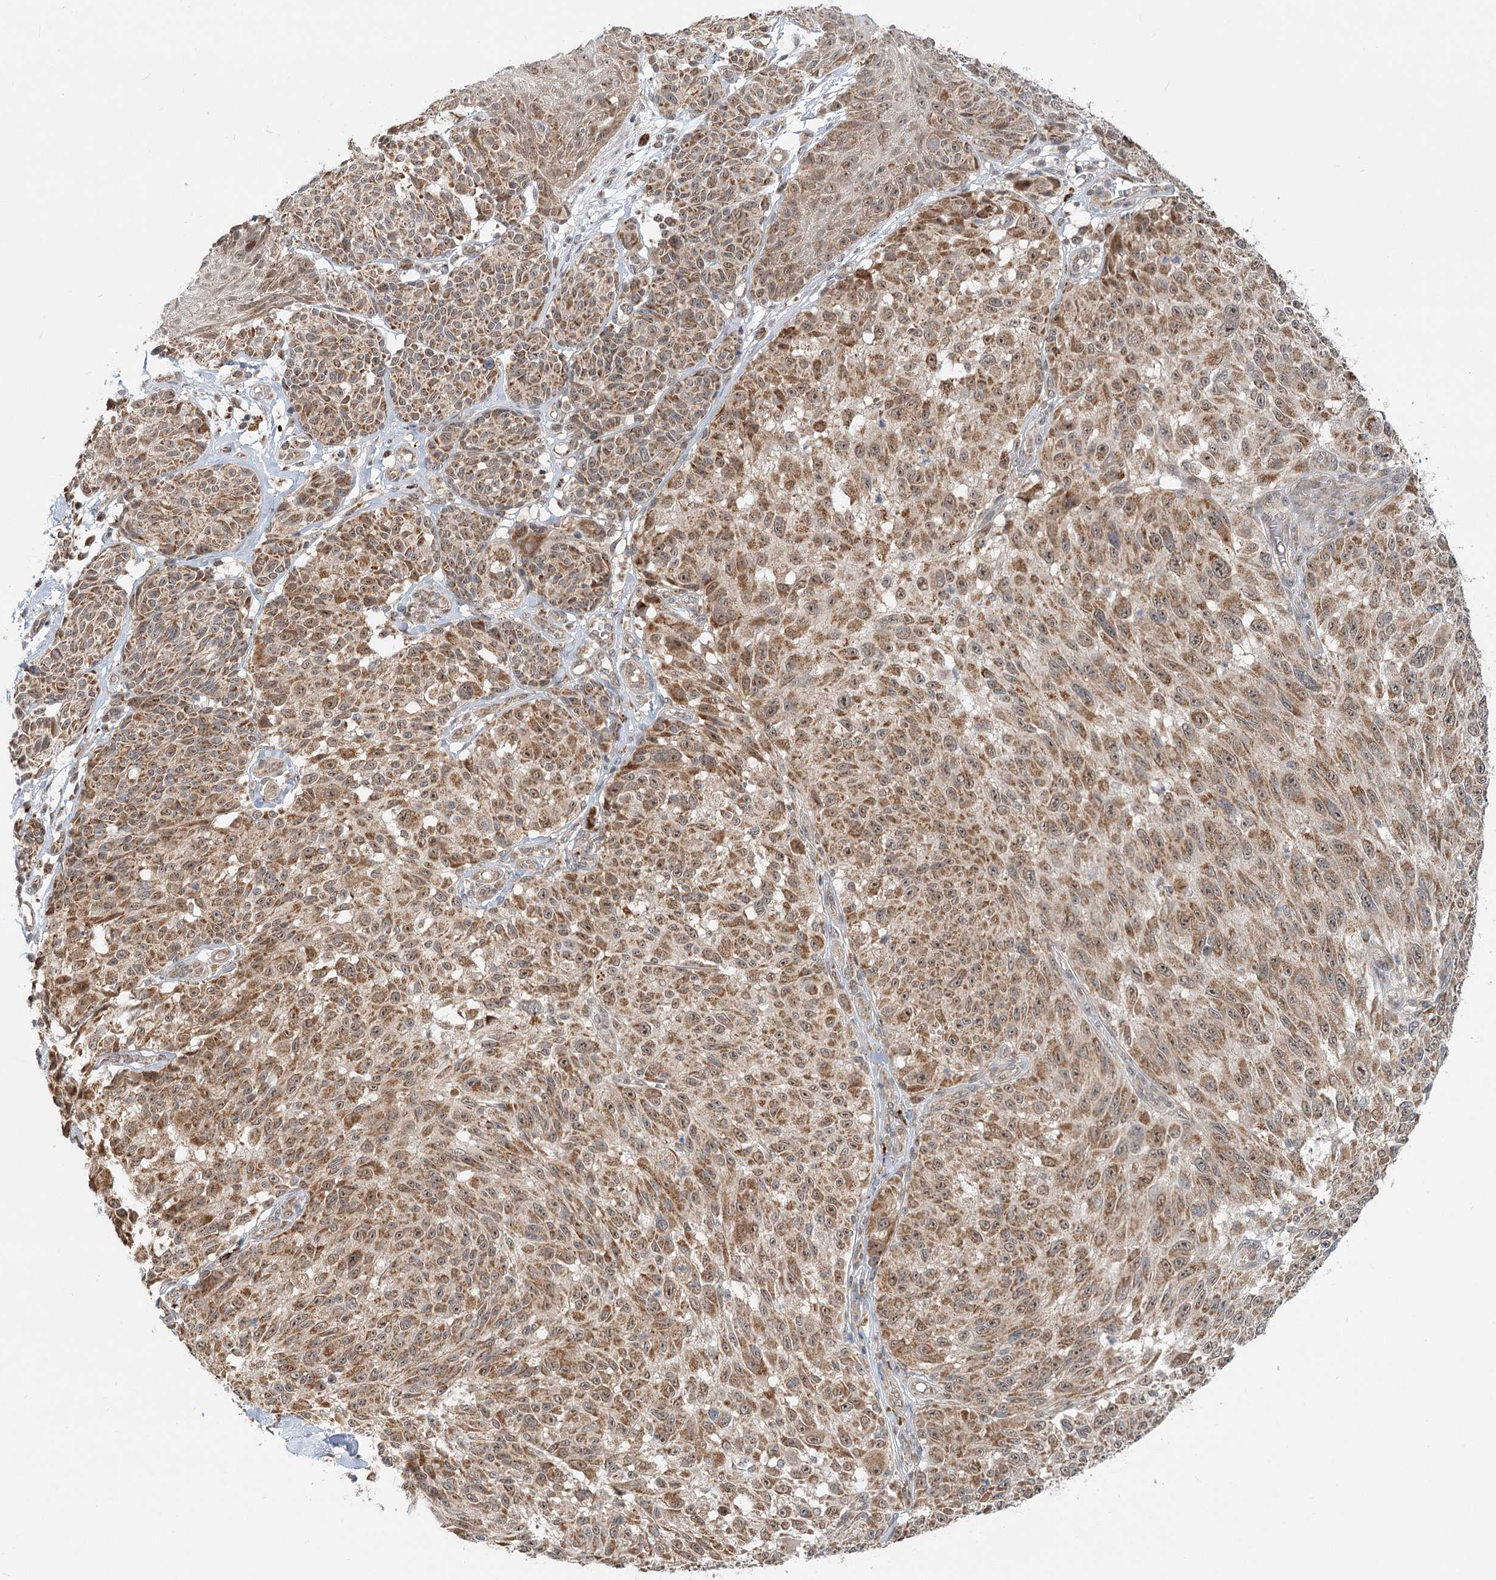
{"staining": {"intensity": "moderate", "quantity": ">75%", "location": "cytoplasmic/membranous,nuclear"}, "tissue": "melanoma", "cell_type": "Tumor cells", "image_type": "cancer", "snomed": [{"axis": "morphology", "description": "Malignant melanoma, NOS"}, {"axis": "topography", "description": "Skin"}], "caption": "Melanoma stained for a protein (brown) displays moderate cytoplasmic/membranous and nuclear positive expression in approximately >75% of tumor cells.", "gene": "RTN4IP1", "patient": {"sex": "male", "age": 83}}